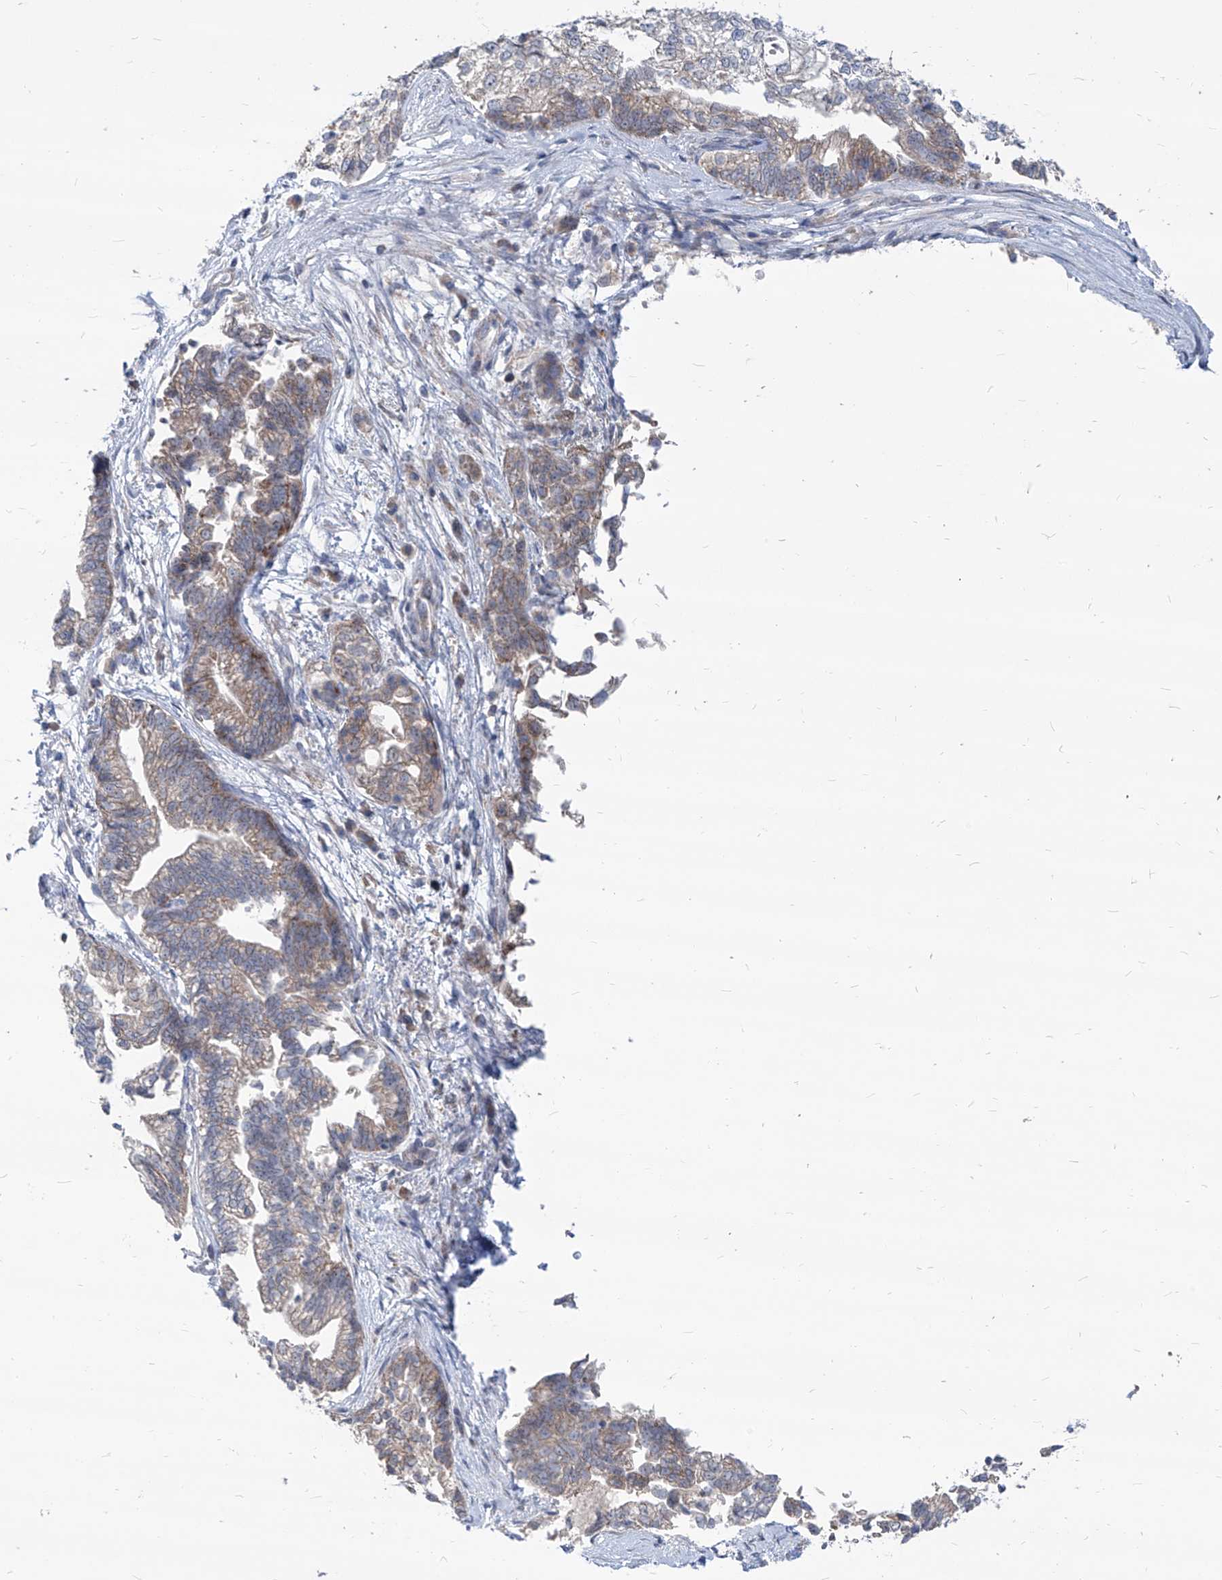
{"staining": {"intensity": "weak", "quantity": ">75%", "location": "cytoplasmic/membranous"}, "tissue": "pancreatic cancer", "cell_type": "Tumor cells", "image_type": "cancer", "snomed": [{"axis": "morphology", "description": "Adenocarcinoma, NOS"}, {"axis": "topography", "description": "Pancreas"}], "caption": "Adenocarcinoma (pancreatic) stained with immunohistochemistry exhibits weak cytoplasmic/membranous staining in about >75% of tumor cells.", "gene": "AGPS", "patient": {"sex": "male", "age": 72}}